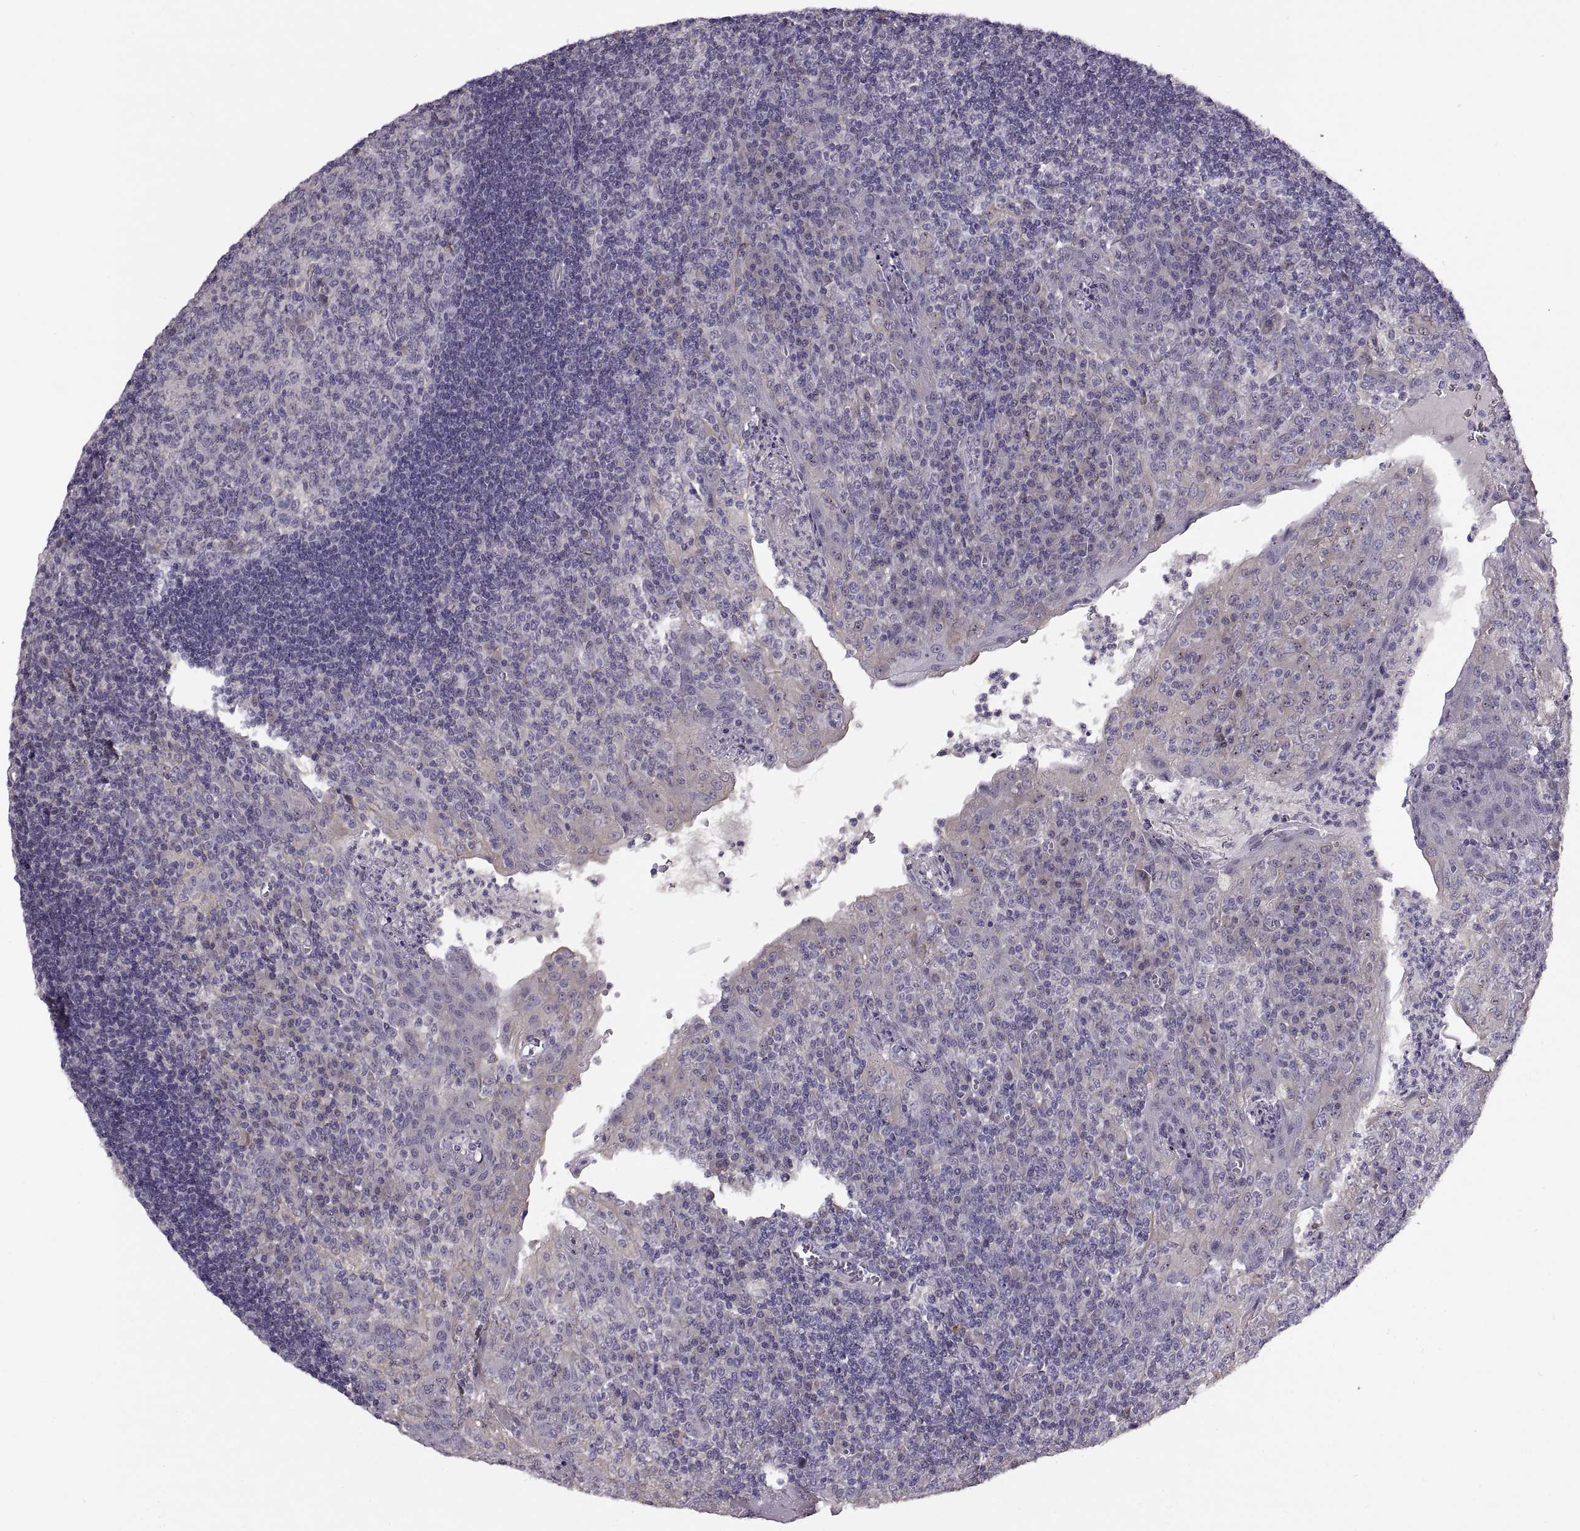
{"staining": {"intensity": "negative", "quantity": "none", "location": "none"}, "tissue": "tonsil", "cell_type": "Germinal center cells", "image_type": "normal", "snomed": [{"axis": "morphology", "description": "Normal tissue, NOS"}, {"axis": "topography", "description": "Tonsil"}], "caption": "Image shows no significant protein positivity in germinal center cells of benign tonsil. (Immunohistochemistry, brightfield microscopy, high magnification).", "gene": "ACSBG2", "patient": {"sex": "female", "age": 12}}